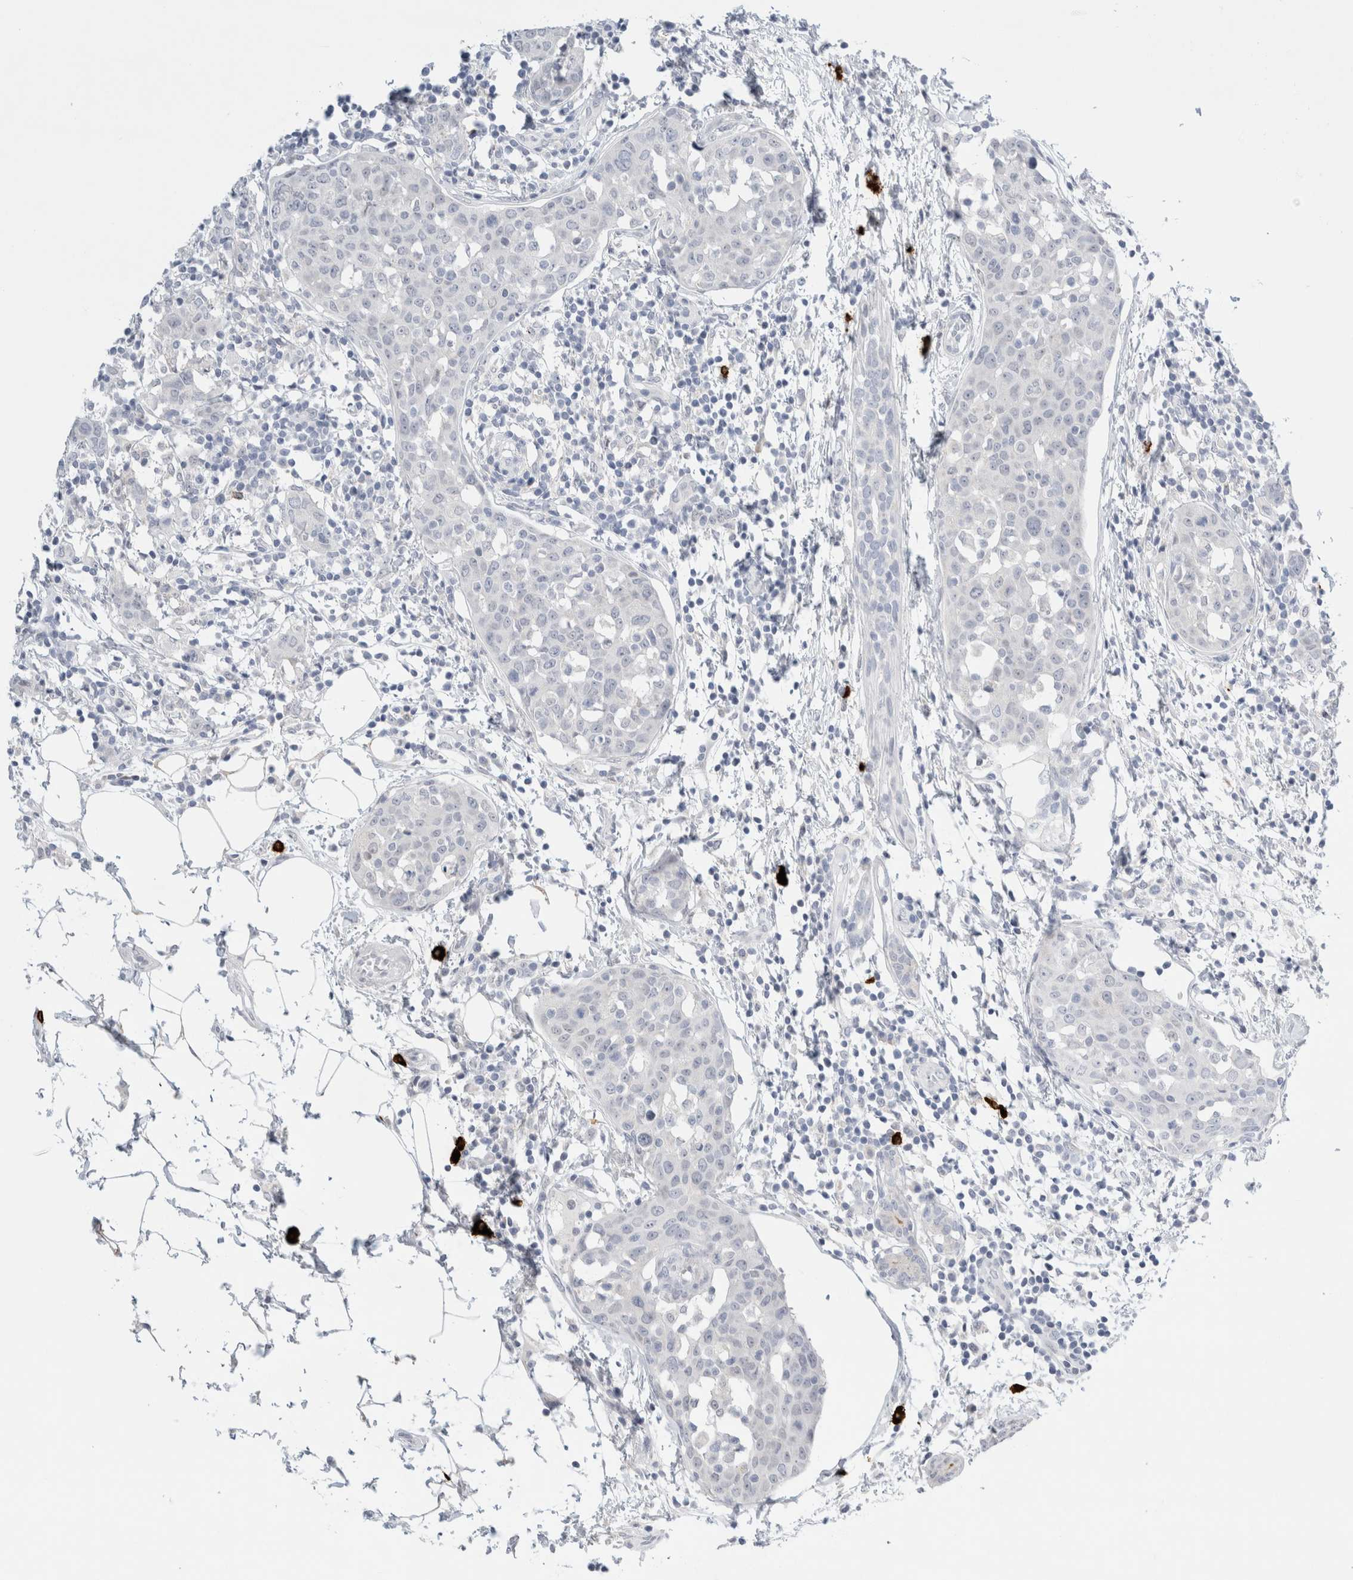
{"staining": {"intensity": "negative", "quantity": "none", "location": "none"}, "tissue": "breast cancer", "cell_type": "Tumor cells", "image_type": "cancer", "snomed": [{"axis": "morphology", "description": "Normal tissue, NOS"}, {"axis": "morphology", "description": "Duct carcinoma"}, {"axis": "topography", "description": "Breast"}], "caption": "Photomicrograph shows no significant protein positivity in tumor cells of breast cancer.", "gene": "SLC22A12", "patient": {"sex": "female", "age": 37}}